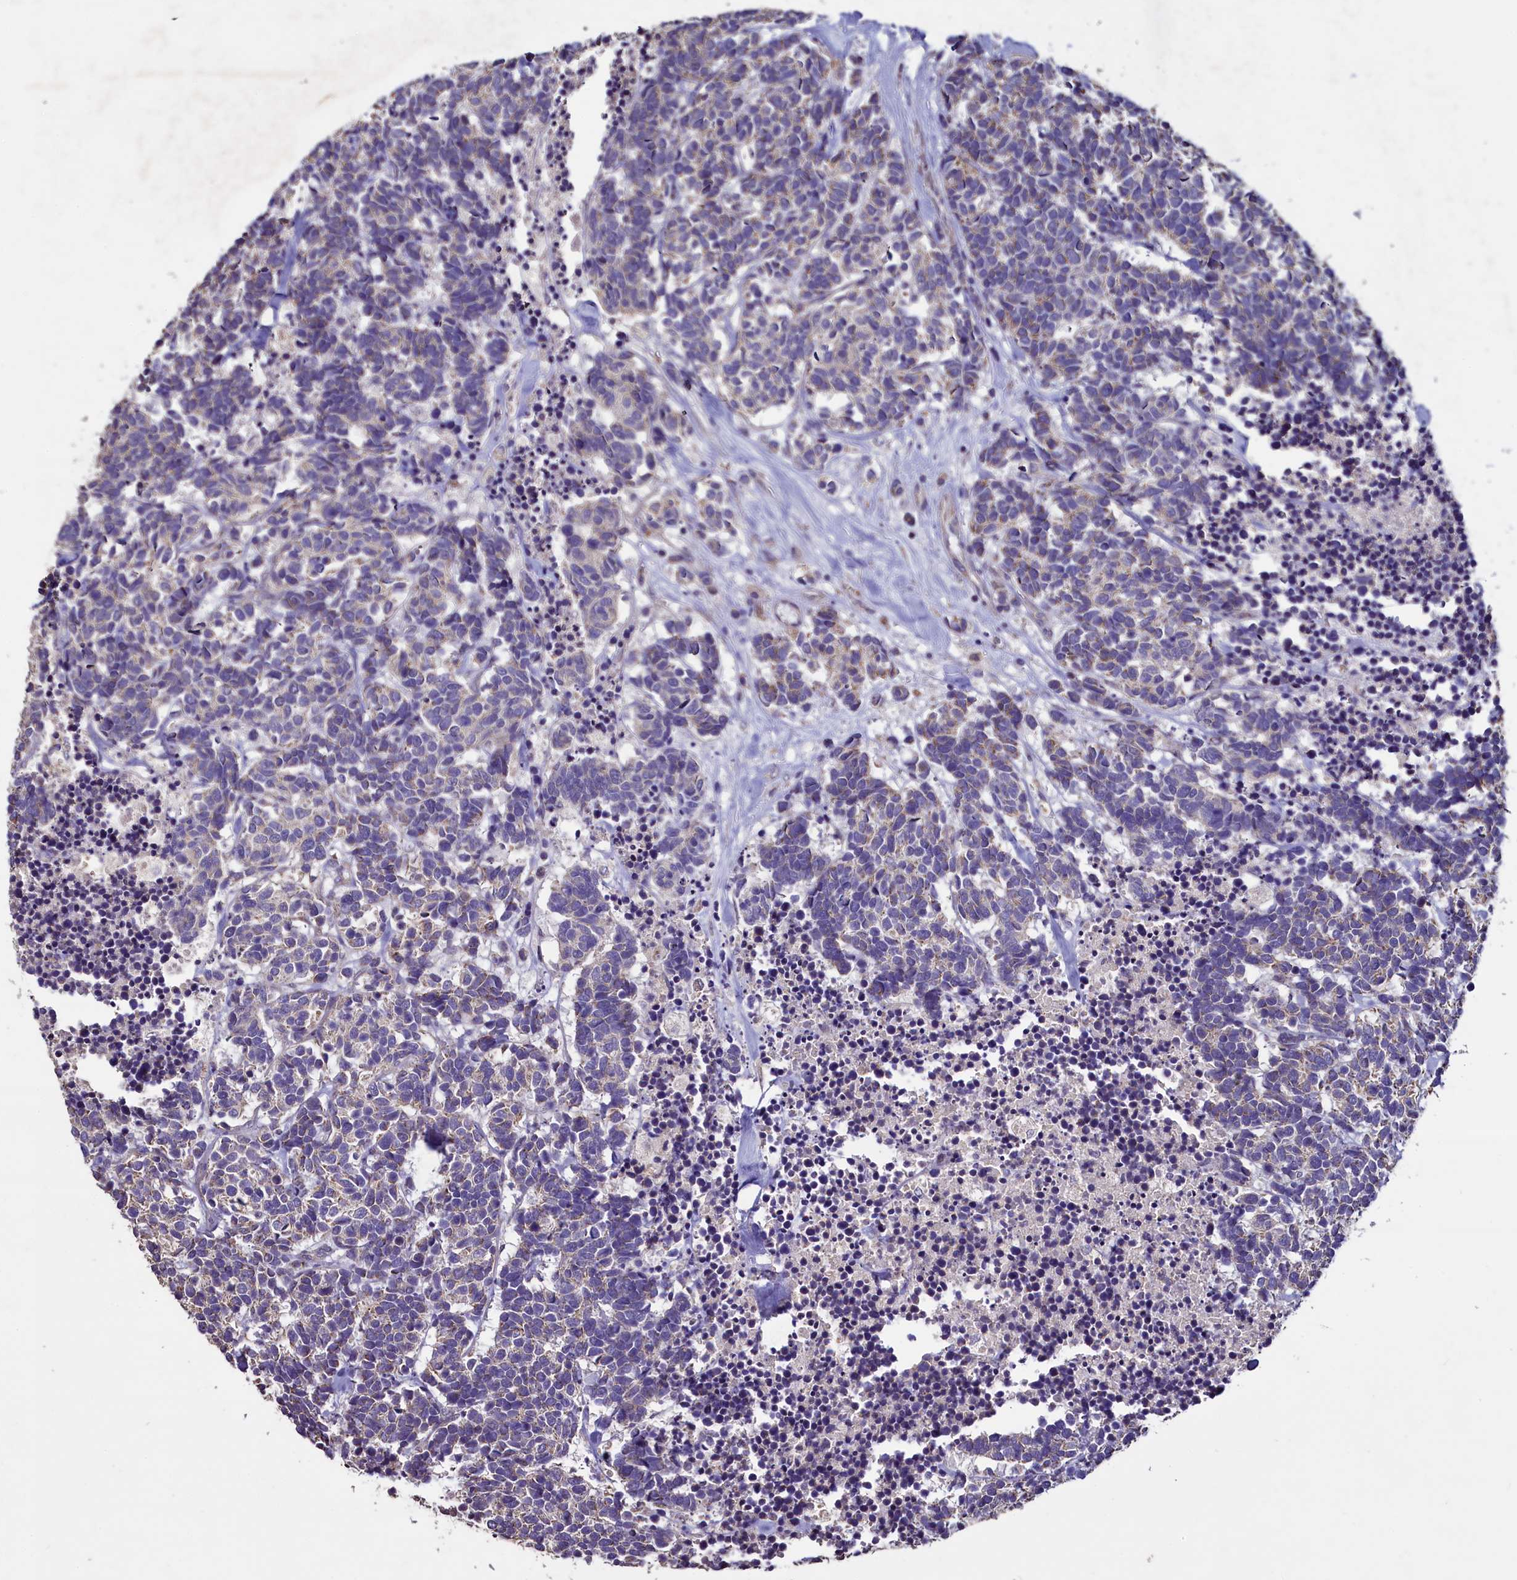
{"staining": {"intensity": "negative", "quantity": "none", "location": "none"}, "tissue": "carcinoid", "cell_type": "Tumor cells", "image_type": "cancer", "snomed": [{"axis": "morphology", "description": "Carcinoma, NOS"}, {"axis": "morphology", "description": "Carcinoid, malignant, NOS"}, {"axis": "topography", "description": "Urinary bladder"}], "caption": "Immunohistochemistry (IHC) of human carcinoid reveals no expression in tumor cells.", "gene": "COQ9", "patient": {"sex": "male", "age": 57}}